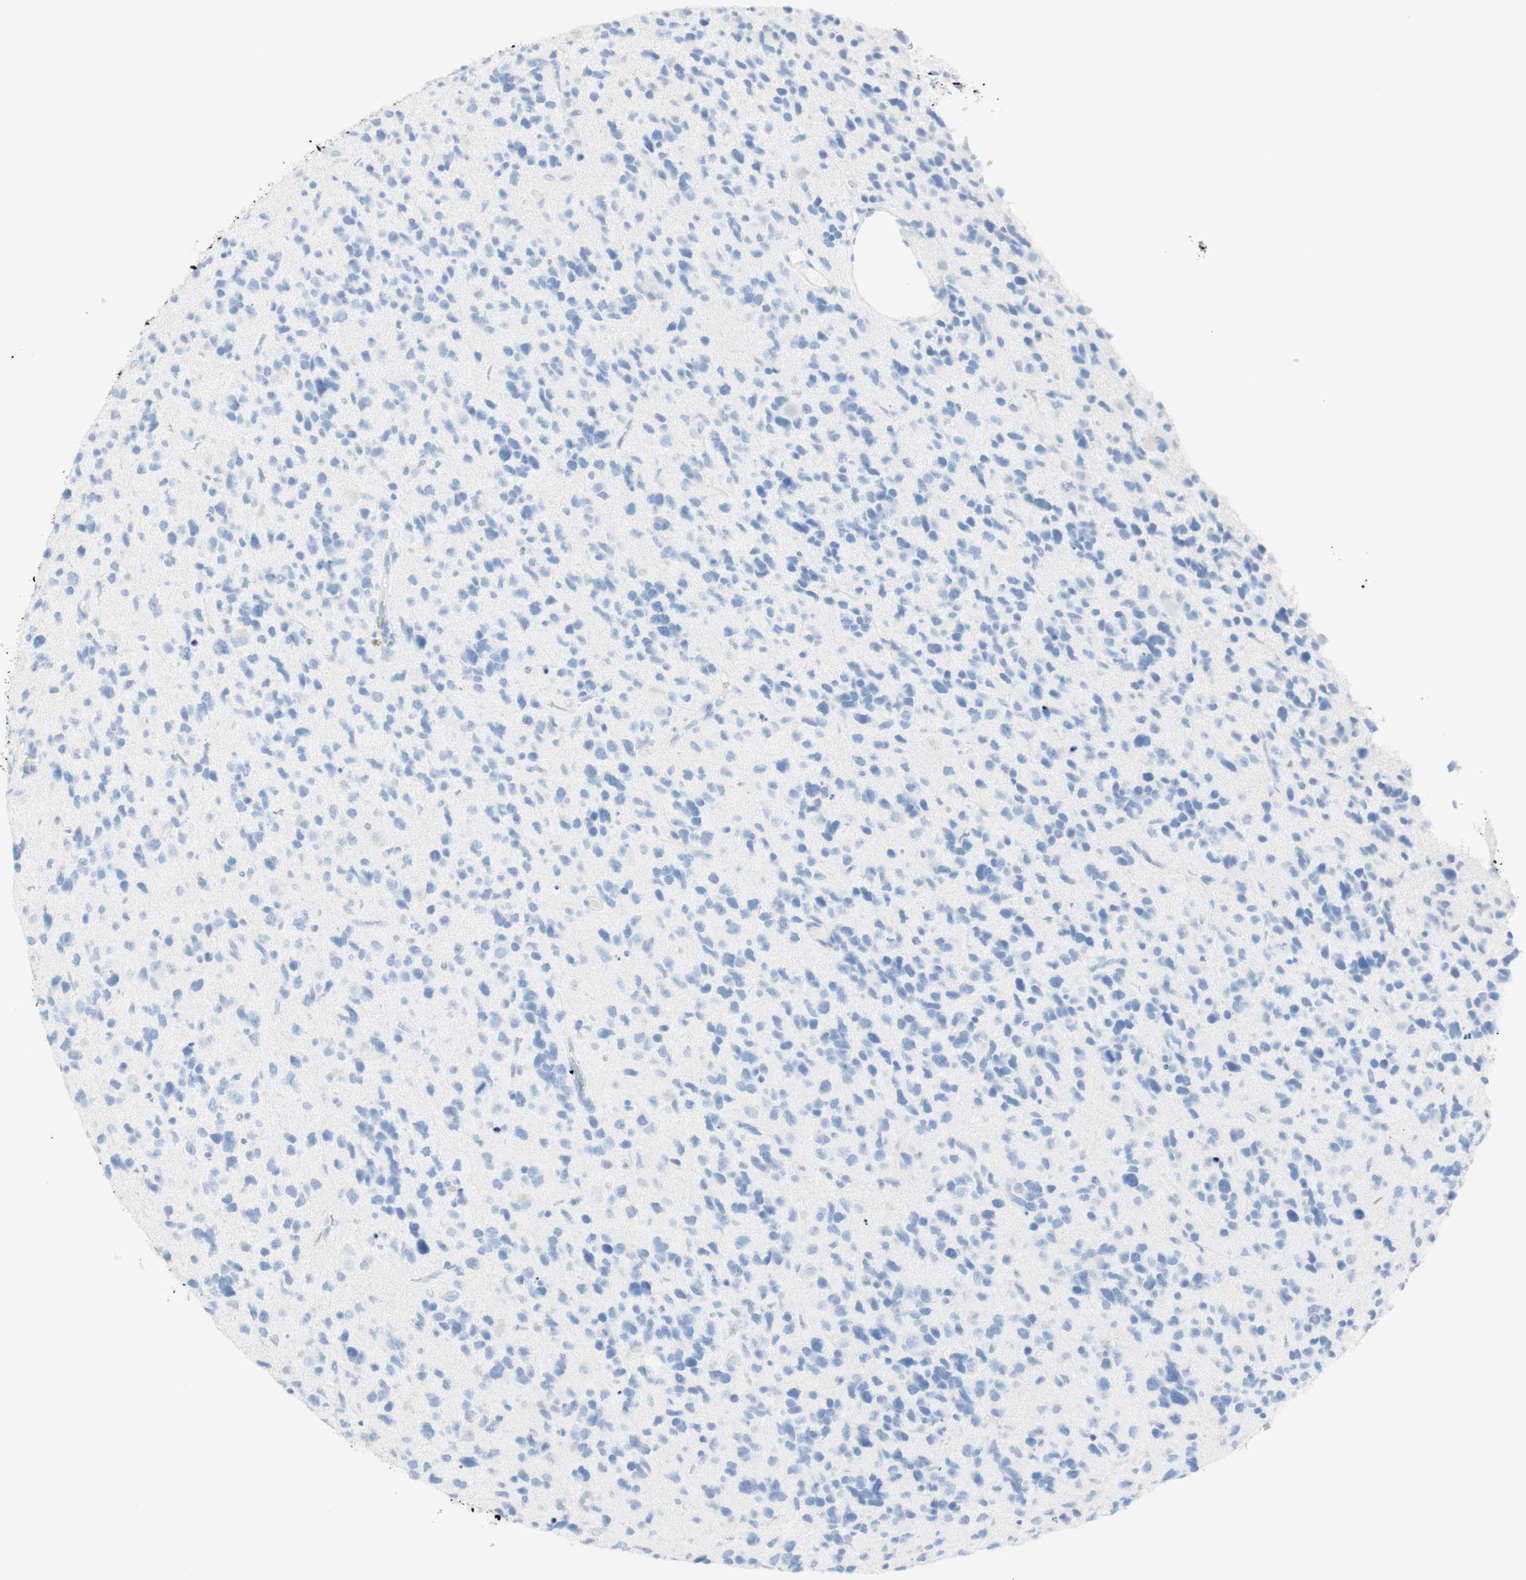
{"staining": {"intensity": "negative", "quantity": "none", "location": "none"}, "tissue": "glioma", "cell_type": "Tumor cells", "image_type": "cancer", "snomed": [{"axis": "morphology", "description": "Glioma, malignant, High grade"}, {"axis": "topography", "description": "Brain"}], "caption": "The micrograph demonstrates no staining of tumor cells in malignant glioma (high-grade).", "gene": "TPO", "patient": {"sex": "female", "age": 58}}